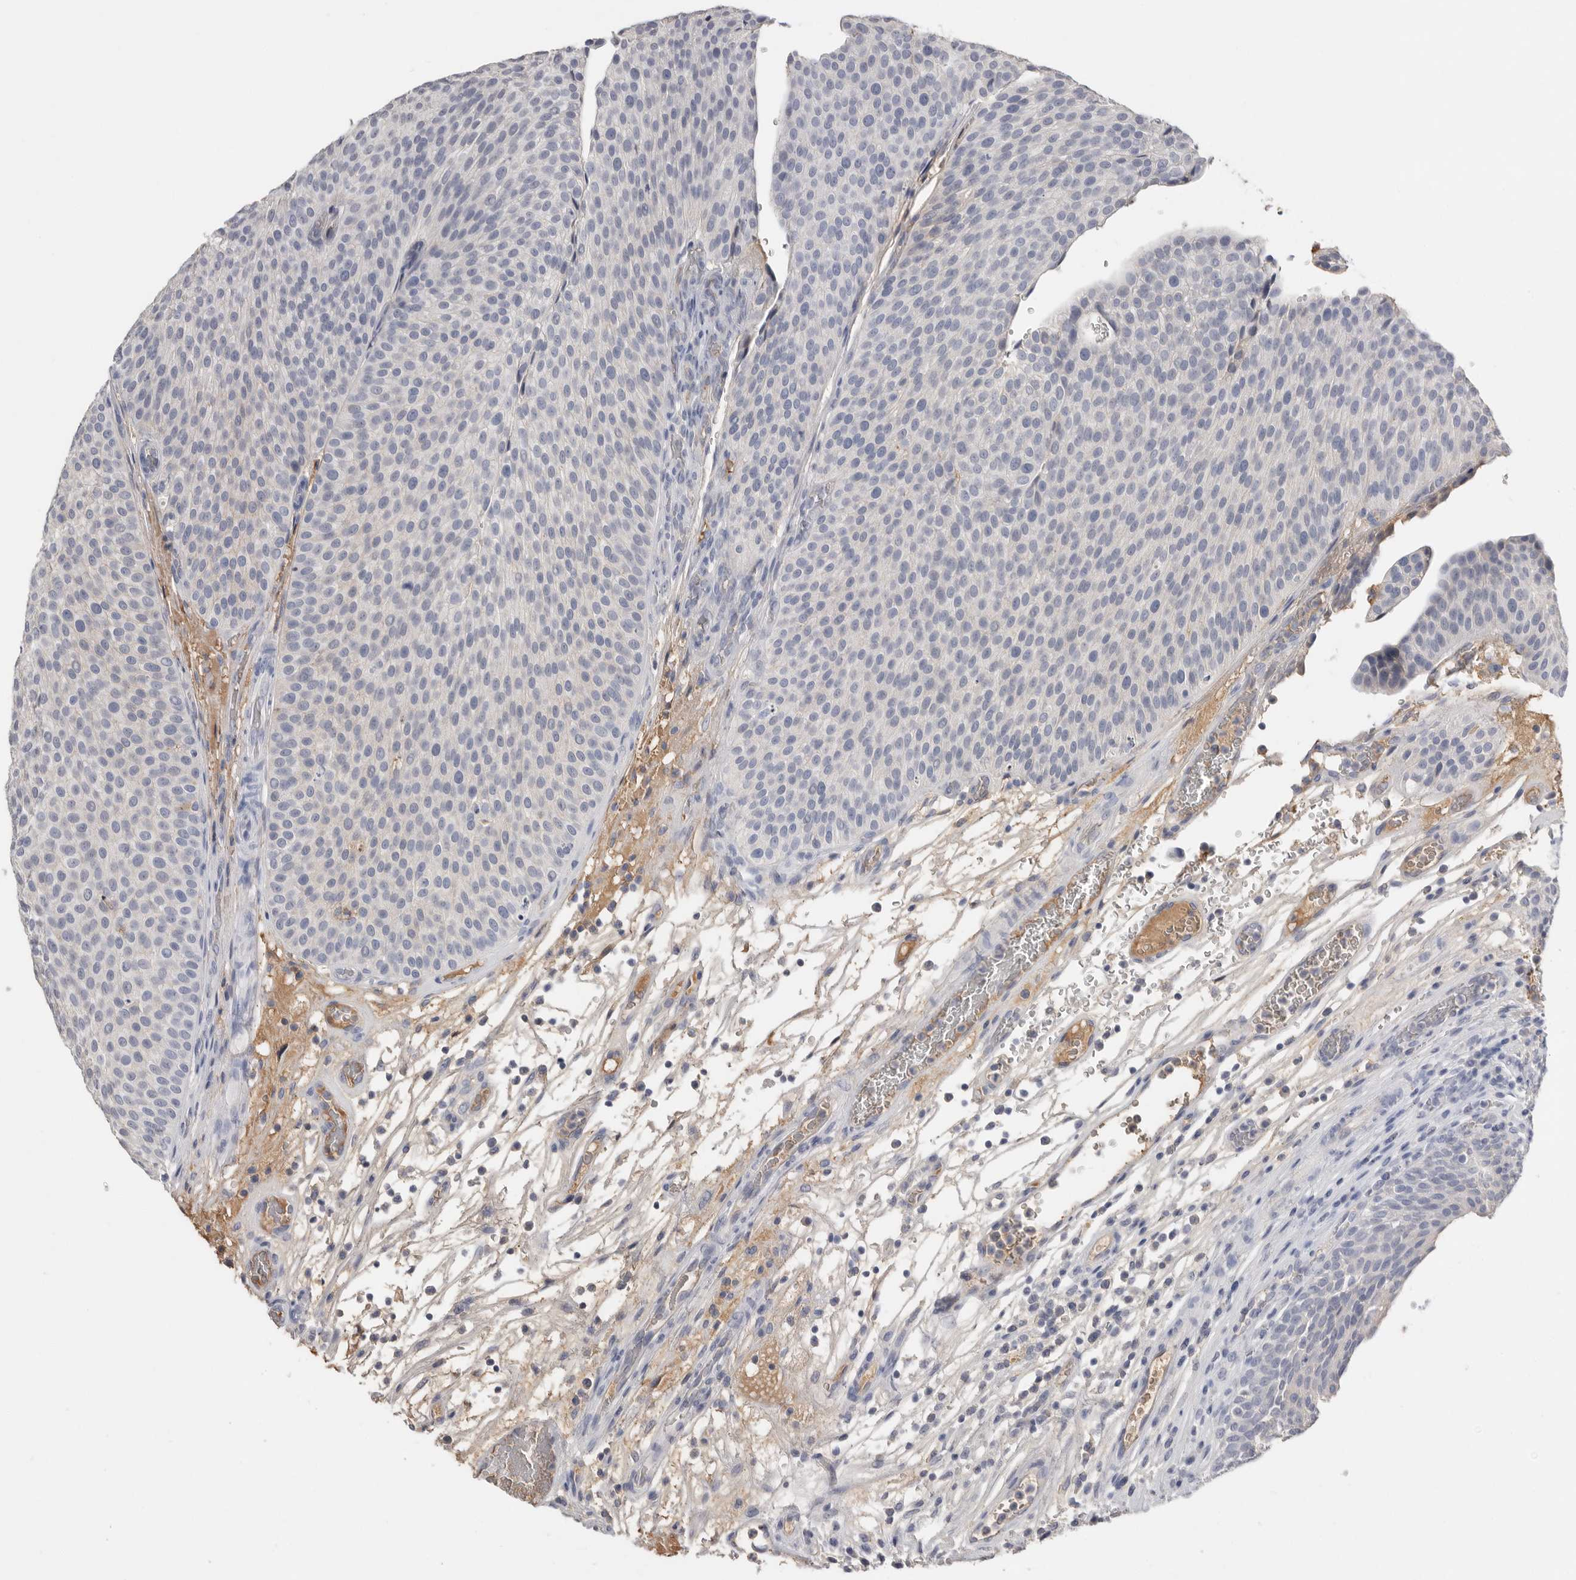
{"staining": {"intensity": "negative", "quantity": "none", "location": "none"}, "tissue": "urothelial cancer", "cell_type": "Tumor cells", "image_type": "cancer", "snomed": [{"axis": "morphology", "description": "Normal tissue, NOS"}, {"axis": "morphology", "description": "Urothelial carcinoma, Low grade"}, {"axis": "topography", "description": "Smooth muscle"}, {"axis": "topography", "description": "Urinary bladder"}], "caption": "Immunohistochemistry (IHC) of human urothelial cancer reveals no staining in tumor cells.", "gene": "APOA2", "patient": {"sex": "male", "age": 60}}